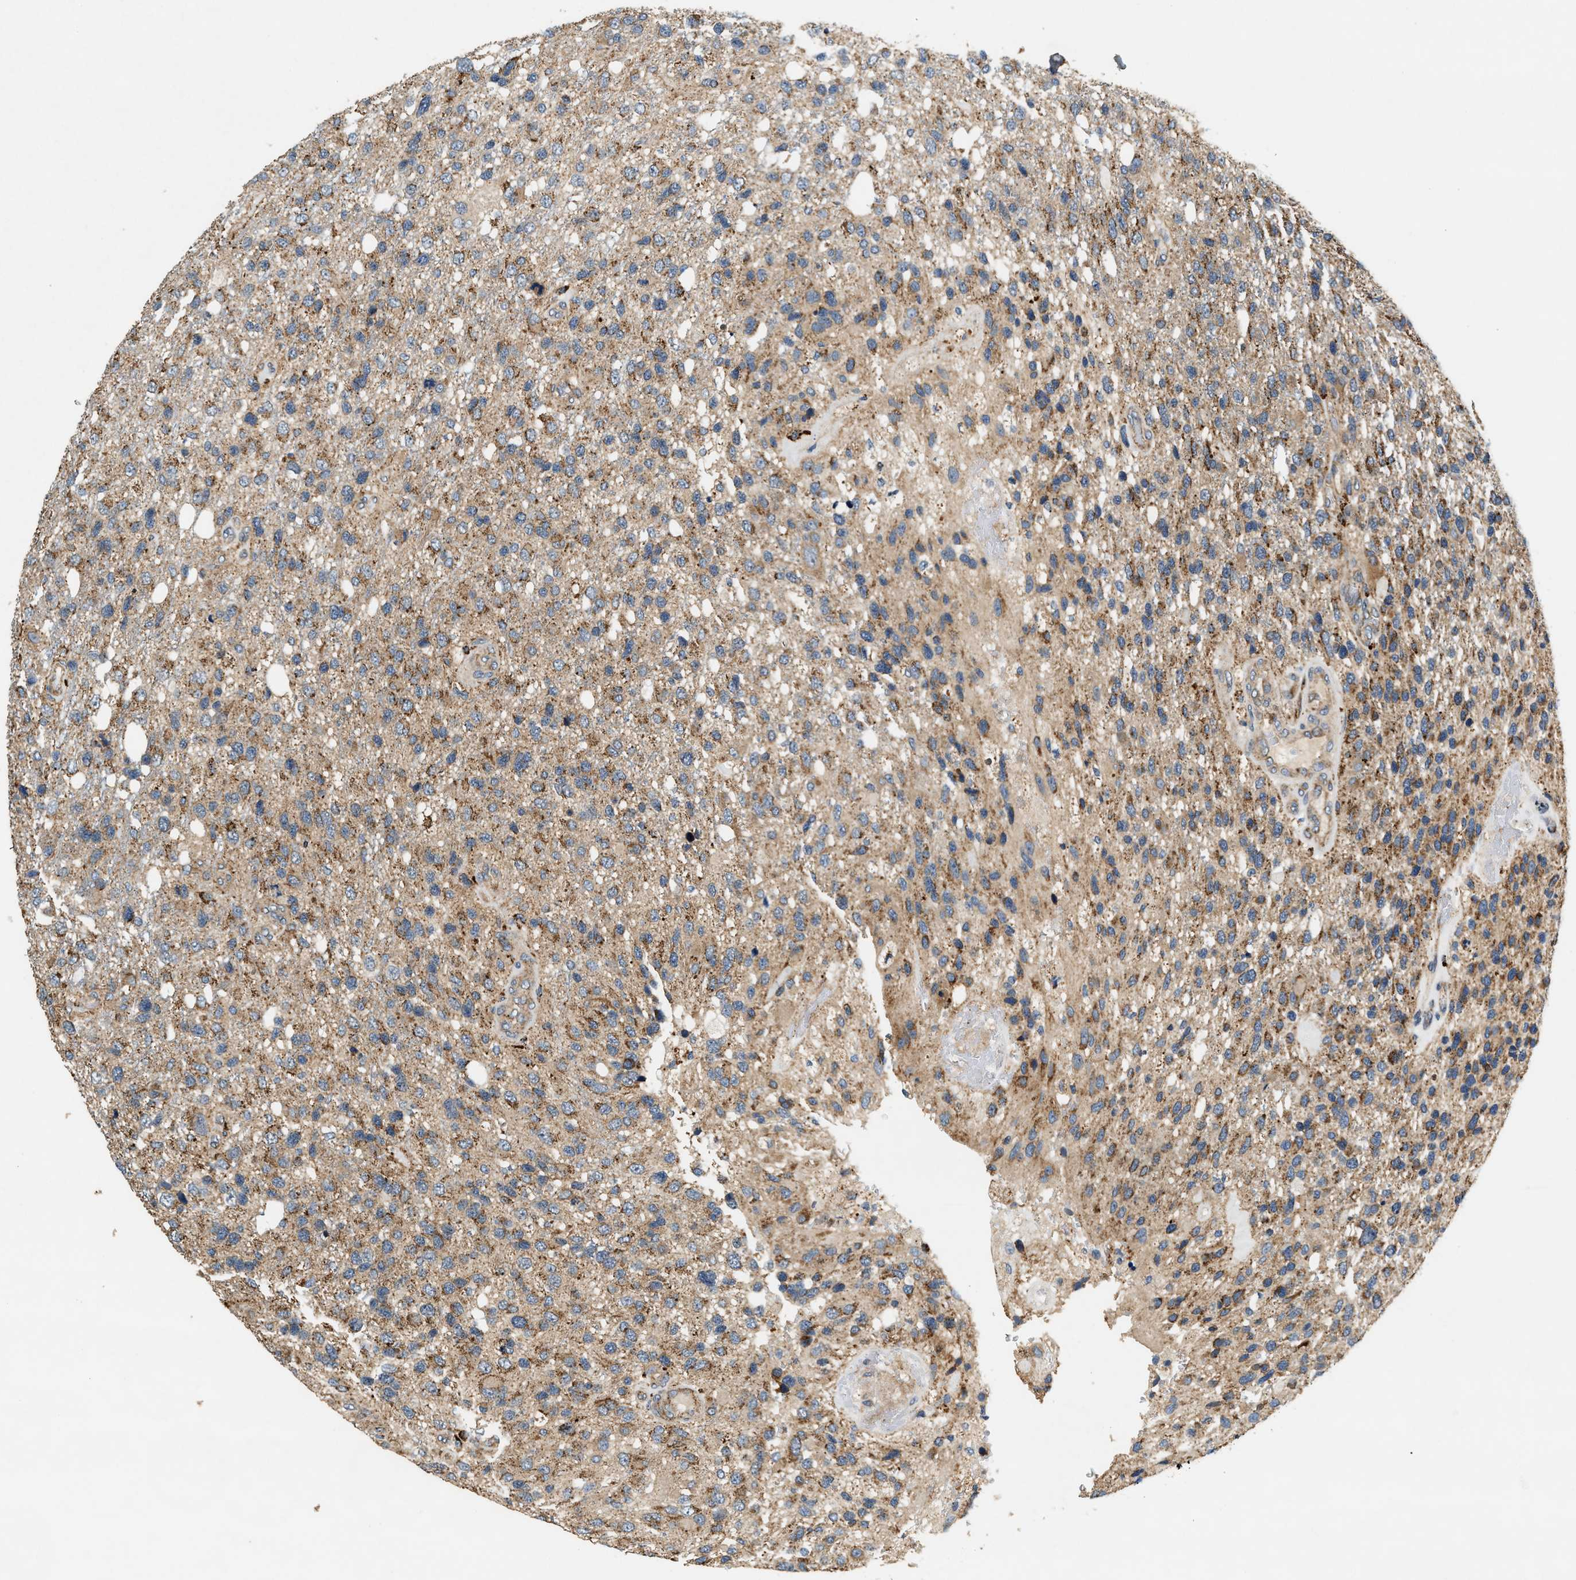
{"staining": {"intensity": "moderate", "quantity": "25%-75%", "location": "cytoplasmic/membranous"}, "tissue": "glioma", "cell_type": "Tumor cells", "image_type": "cancer", "snomed": [{"axis": "morphology", "description": "Glioma, malignant, High grade"}, {"axis": "topography", "description": "Brain"}], "caption": "This is a histology image of immunohistochemistry staining of glioma, which shows moderate positivity in the cytoplasmic/membranous of tumor cells.", "gene": "DUSP10", "patient": {"sex": "female", "age": 58}}